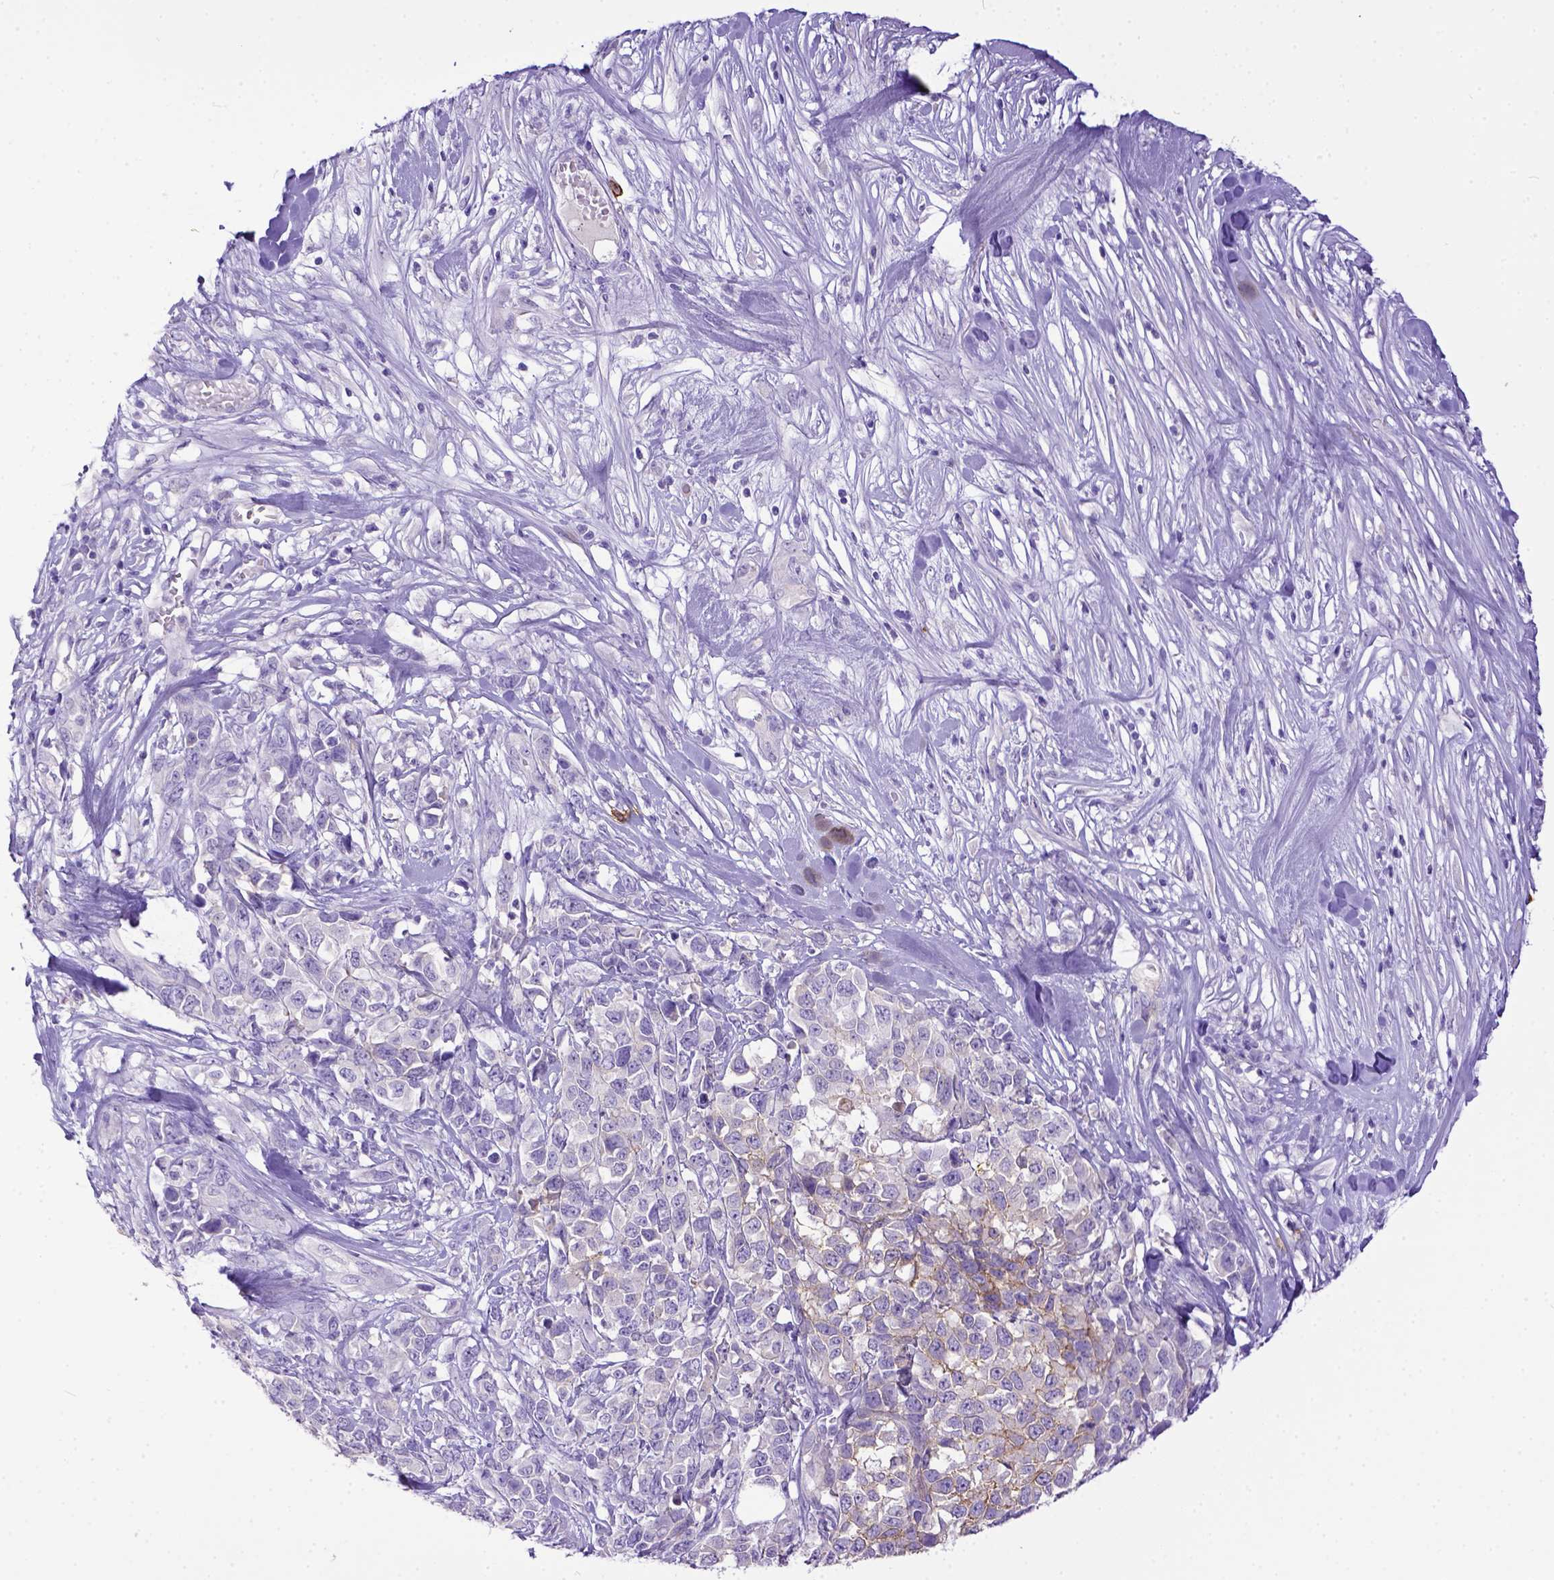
{"staining": {"intensity": "moderate", "quantity": "25%-75%", "location": "cytoplasmic/membranous"}, "tissue": "melanoma", "cell_type": "Tumor cells", "image_type": "cancer", "snomed": [{"axis": "morphology", "description": "Malignant melanoma, Metastatic site"}, {"axis": "topography", "description": "Skin"}], "caption": "The micrograph demonstrates immunohistochemical staining of malignant melanoma (metastatic site). There is moderate cytoplasmic/membranous expression is identified in approximately 25%-75% of tumor cells.", "gene": "KIT", "patient": {"sex": "male", "age": 84}}